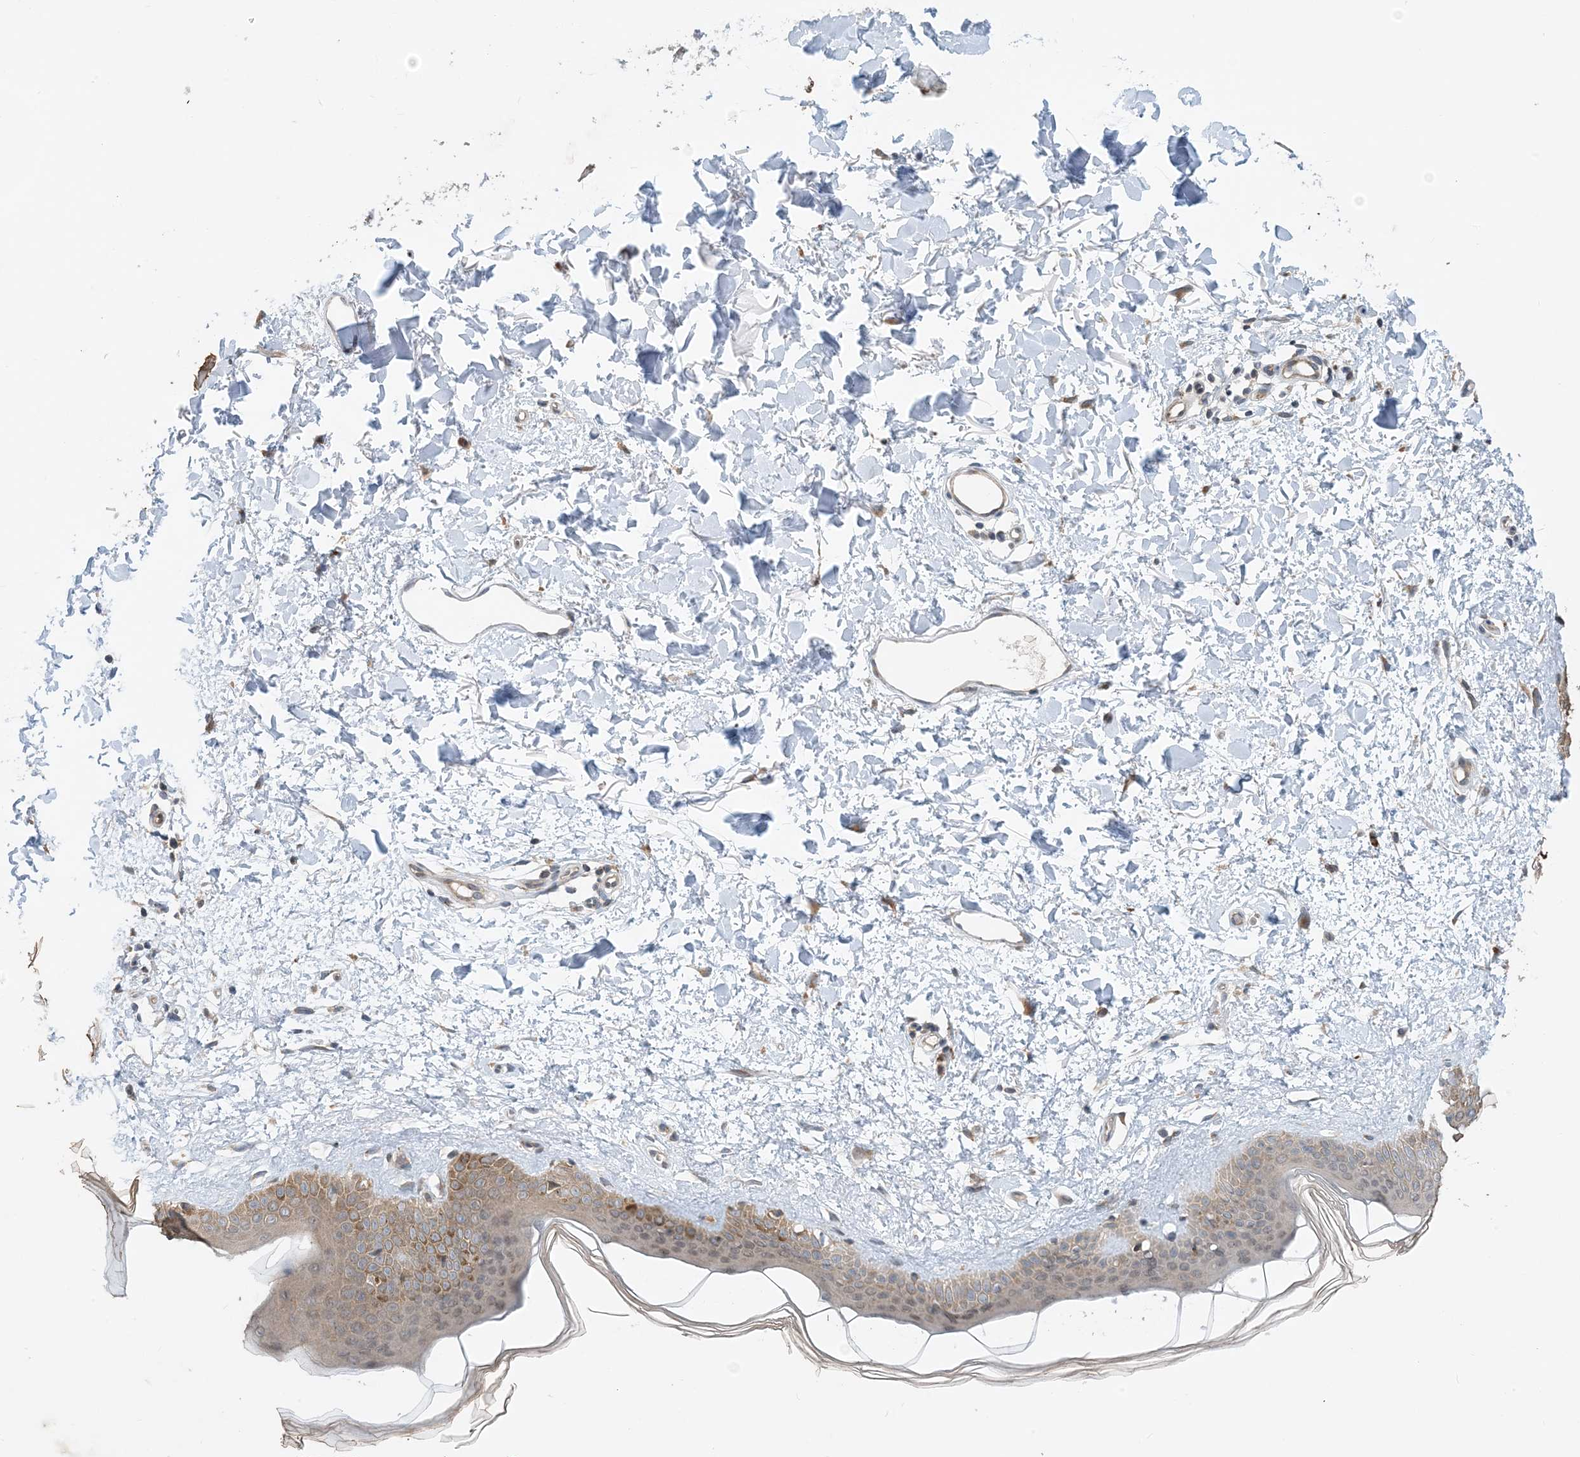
{"staining": {"intensity": "weak", "quantity": "25%-75%", "location": "cytoplasmic/membranous"}, "tissue": "skin", "cell_type": "Fibroblasts", "image_type": "normal", "snomed": [{"axis": "morphology", "description": "Normal tissue, NOS"}, {"axis": "topography", "description": "Skin"}], "caption": "Protein expression analysis of unremarkable human skin reveals weak cytoplasmic/membranous positivity in about 25%-75% of fibroblasts. (IHC, brightfield microscopy, high magnification).", "gene": "PHOSPHO2", "patient": {"sex": "female", "age": 58}}